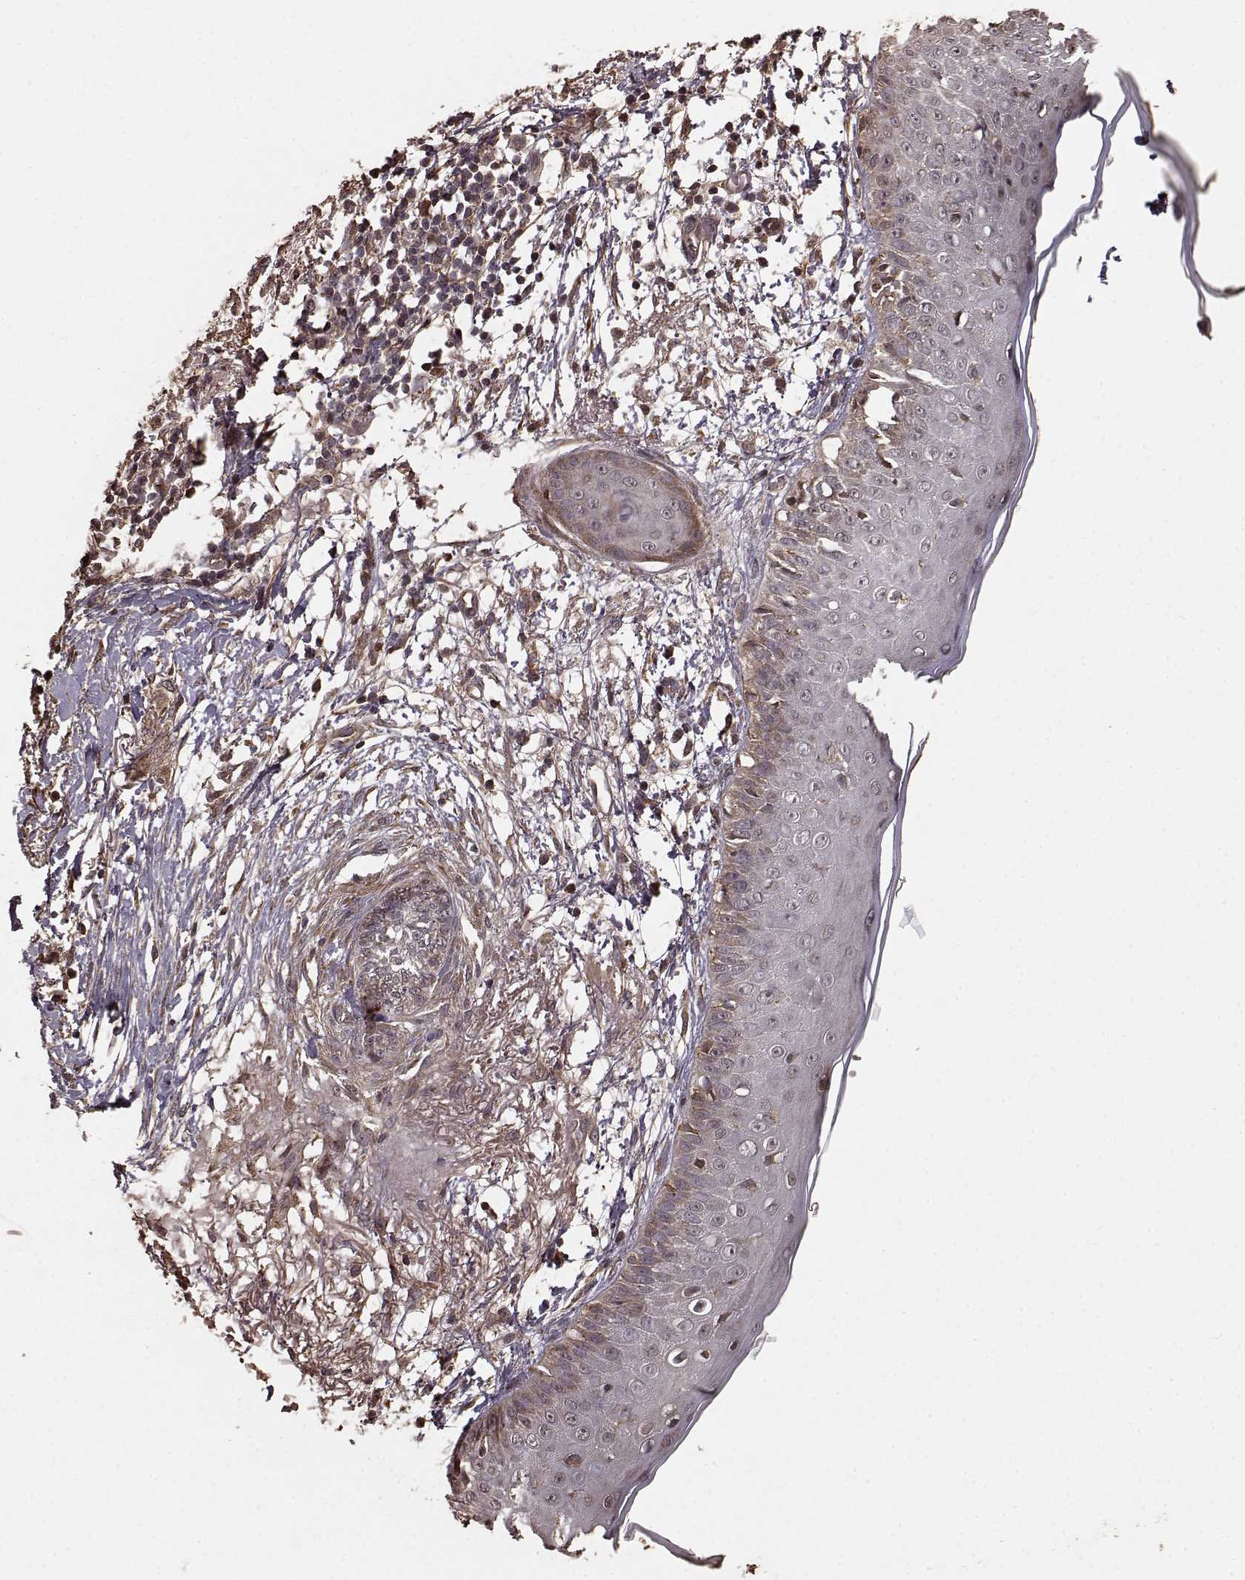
{"staining": {"intensity": "moderate", "quantity": "<25%", "location": "cytoplasmic/membranous"}, "tissue": "skin cancer", "cell_type": "Tumor cells", "image_type": "cancer", "snomed": [{"axis": "morphology", "description": "Normal tissue, NOS"}, {"axis": "morphology", "description": "Basal cell carcinoma"}, {"axis": "topography", "description": "Skin"}], "caption": "Skin cancer (basal cell carcinoma) tissue reveals moderate cytoplasmic/membranous expression in approximately <25% of tumor cells", "gene": "USP15", "patient": {"sex": "male", "age": 84}}